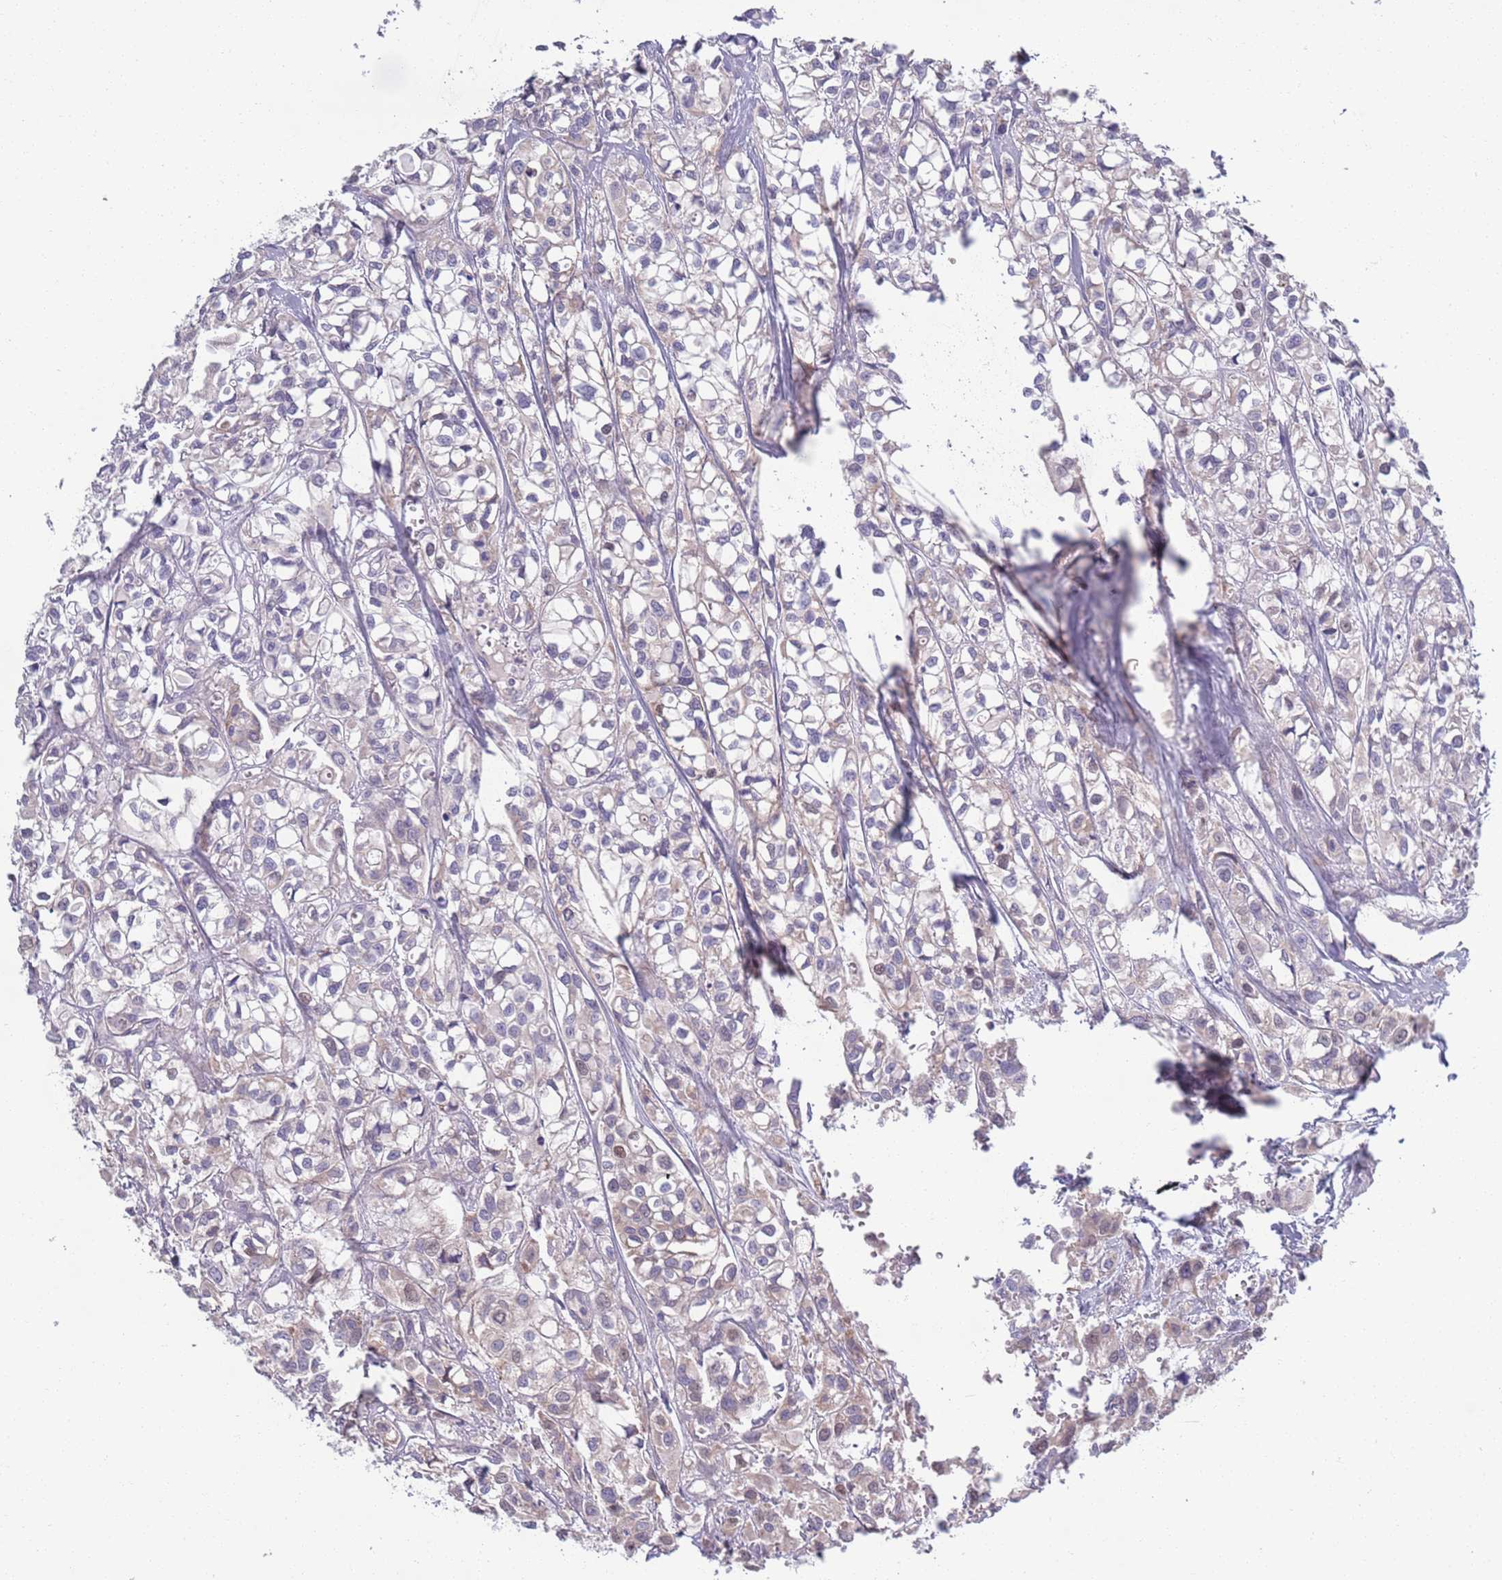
{"staining": {"intensity": "weak", "quantity": "<25%", "location": "cytoplasmic/membranous"}, "tissue": "urothelial cancer", "cell_type": "Tumor cells", "image_type": "cancer", "snomed": [{"axis": "morphology", "description": "Urothelial carcinoma, High grade"}, {"axis": "topography", "description": "Urinary bladder"}], "caption": "A histopathology image of human urothelial cancer is negative for staining in tumor cells.", "gene": "LTB", "patient": {"sex": "male", "age": 67}}